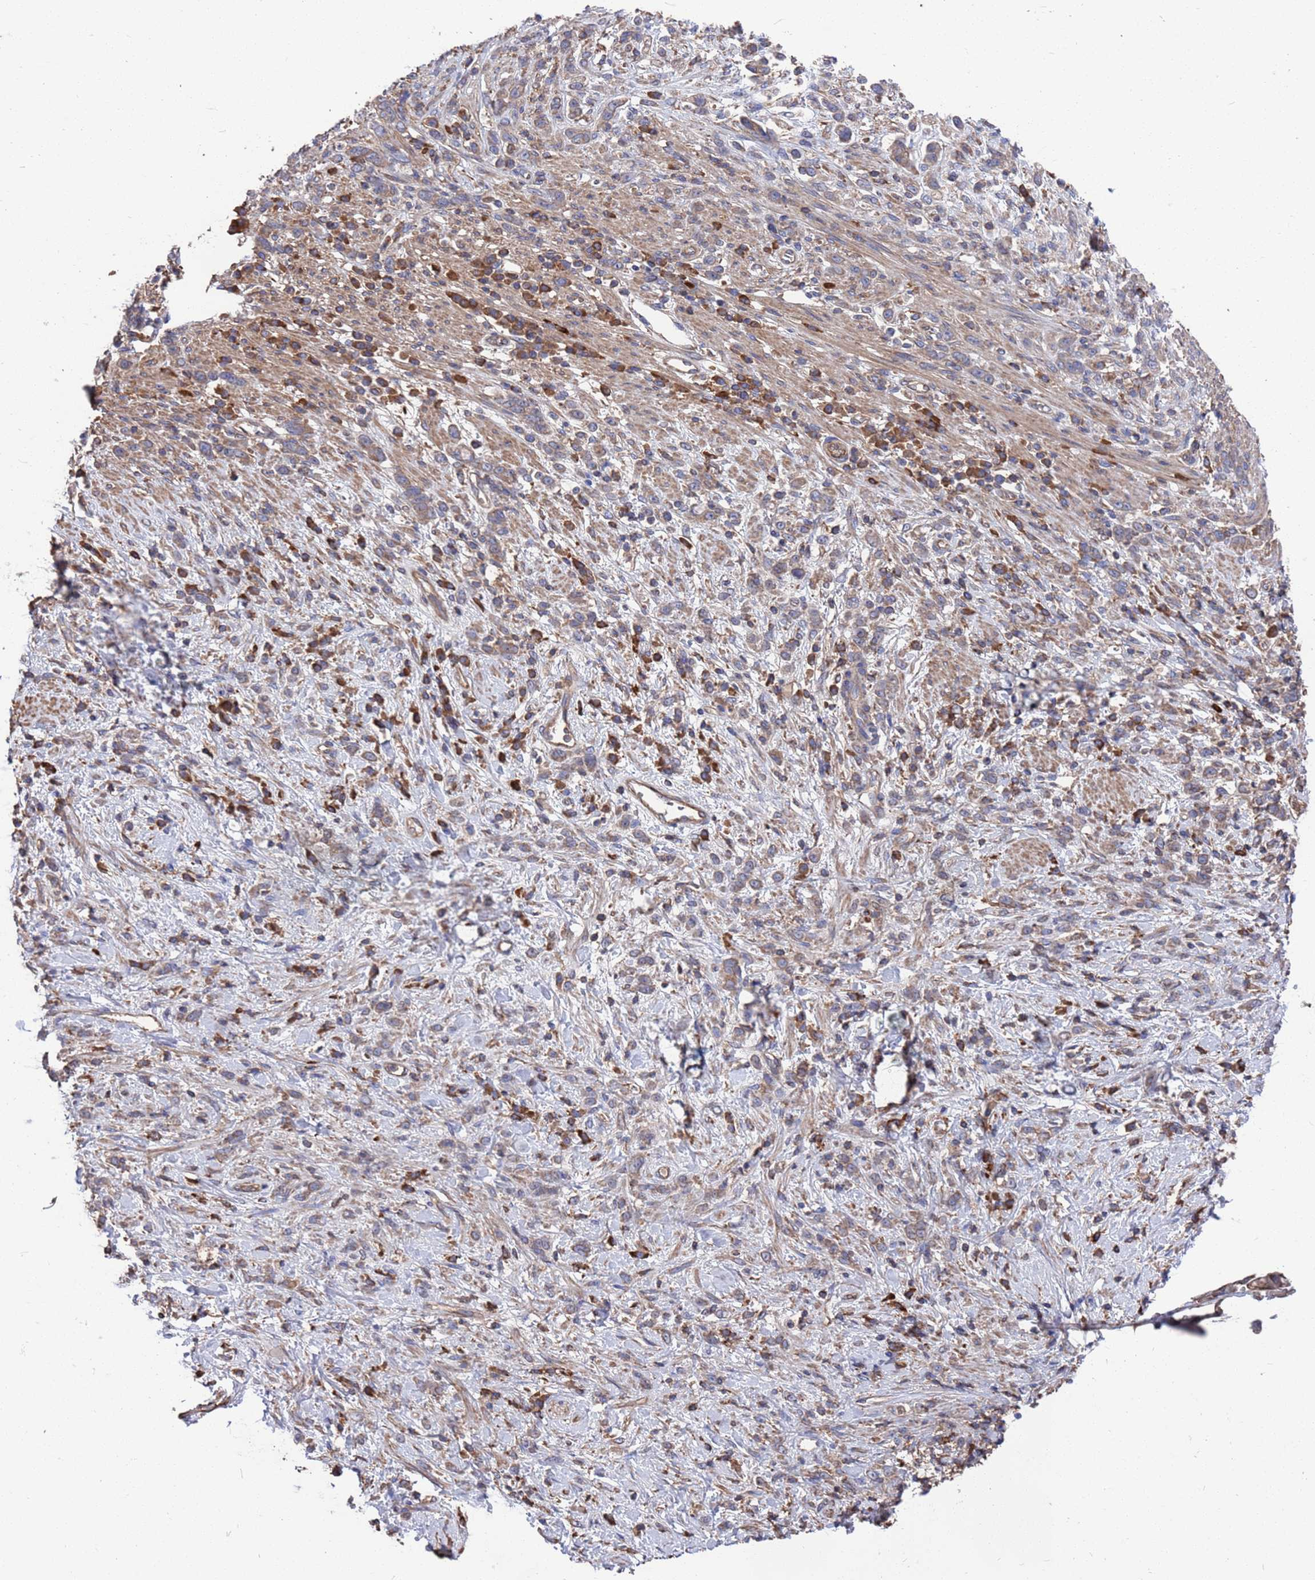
{"staining": {"intensity": "weak", "quantity": "25%-75%", "location": "cytoplasmic/membranous"}, "tissue": "stomach cancer", "cell_type": "Tumor cells", "image_type": "cancer", "snomed": [{"axis": "morphology", "description": "Adenocarcinoma, NOS"}, {"axis": "topography", "description": "Stomach"}], "caption": "Brown immunohistochemical staining in human stomach cancer (adenocarcinoma) demonstrates weak cytoplasmic/membranous positivity in approximately 25%-75% of tumor cells.", "gene": "PYCR1", "patient": {"sex": "female", "age": 60}}